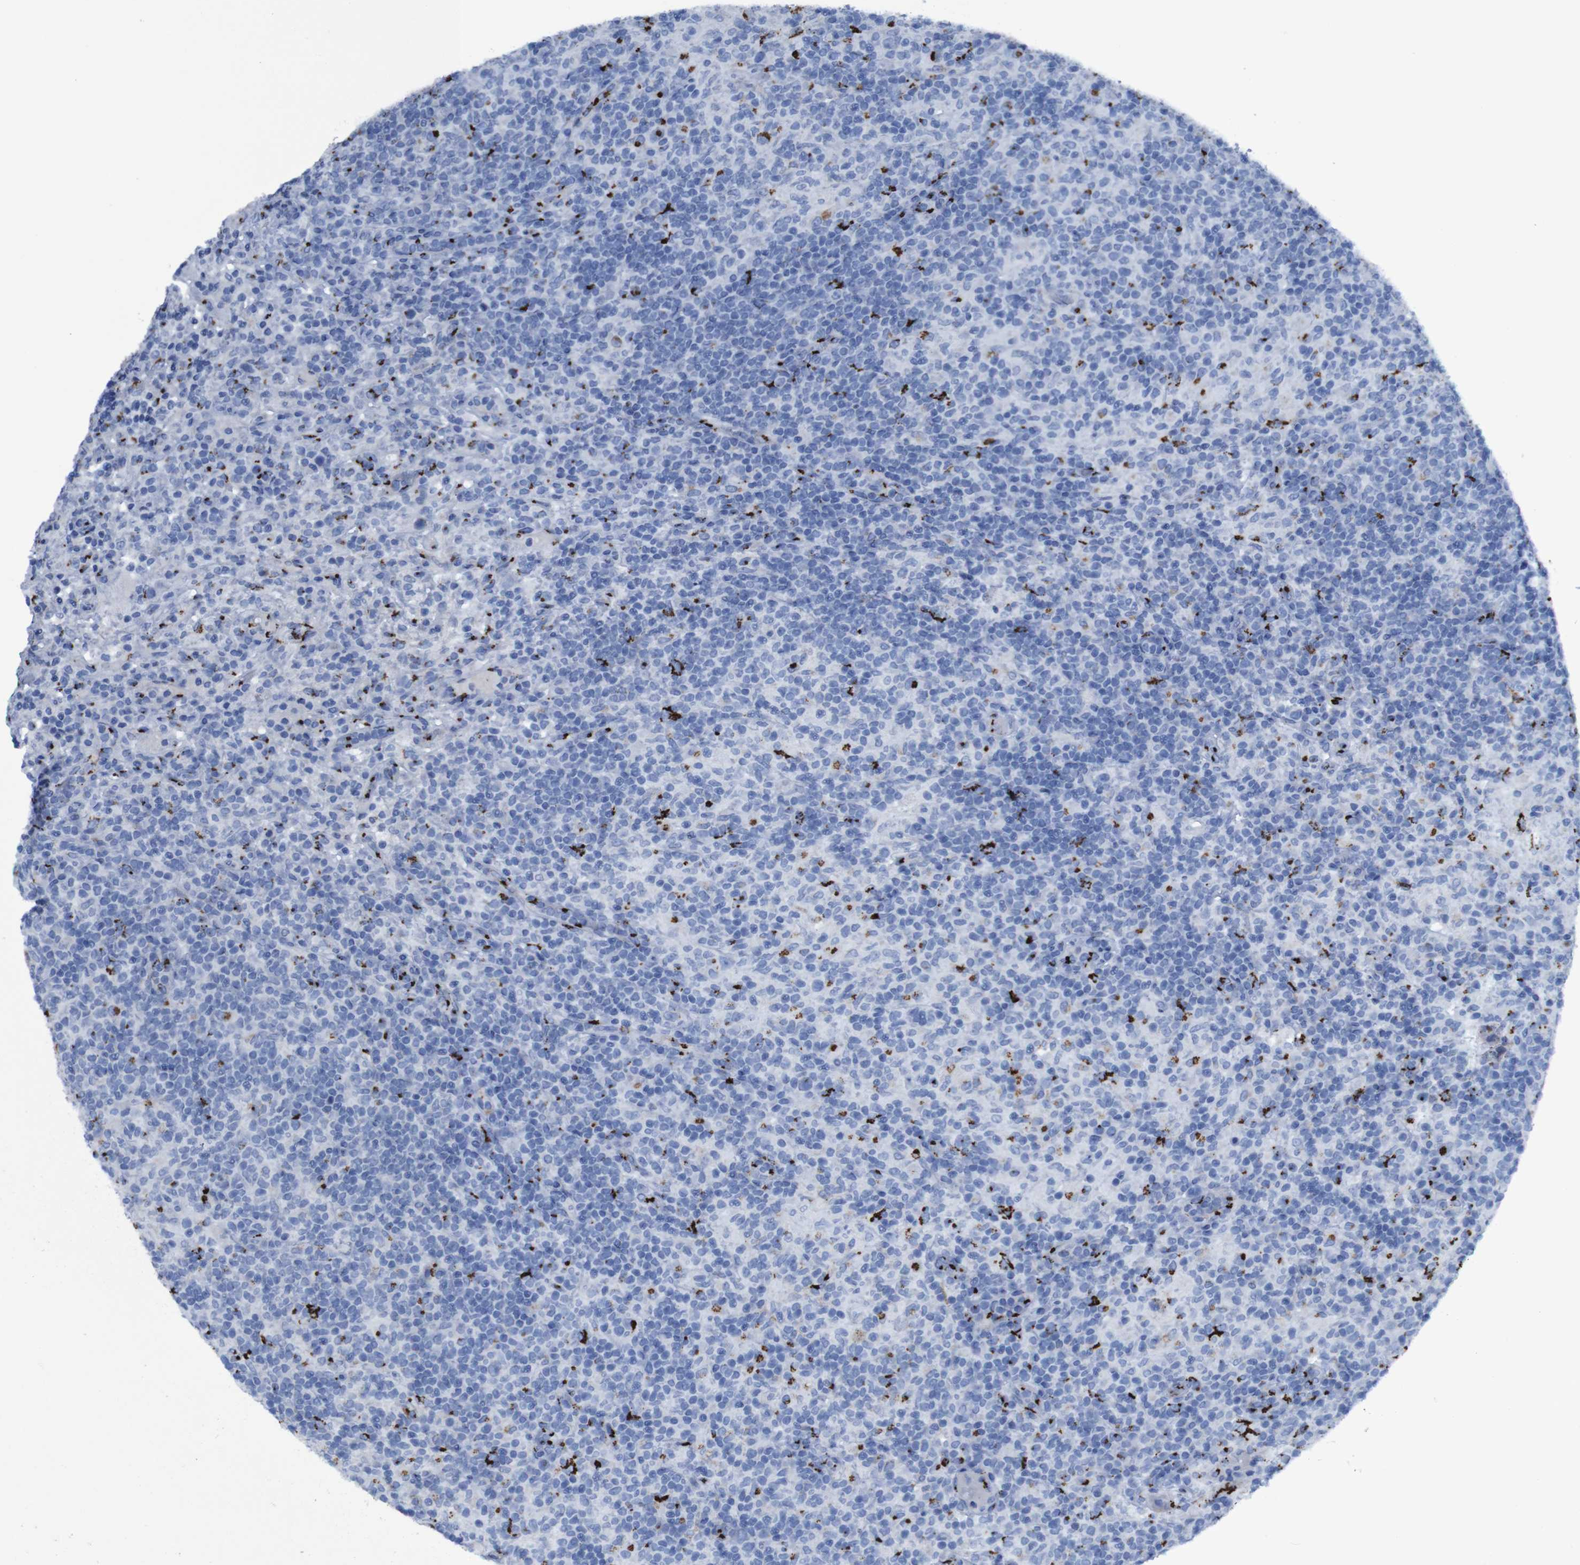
{"staining": {"intensity": "strong", "quantity": "25%-75%", "location": "cytoplasmic/membranous"}, "tissue": "lymphoma", "cell_type": "Tumor cells", "image_type": "cancer", "snomed": [{"axis": "morphology", "description": "Hodgkin's disease, NOS"}, {"axis": "topography", "description": "Lymph node"}], "caption": "Brown immunohistochemical staining in human lymphoma displays strong cytoplasmic/membranous expression in about 25%-75% of tumor cells.", "gene": "GOLM1", "patient": {"sex": "male", "age": 70}}